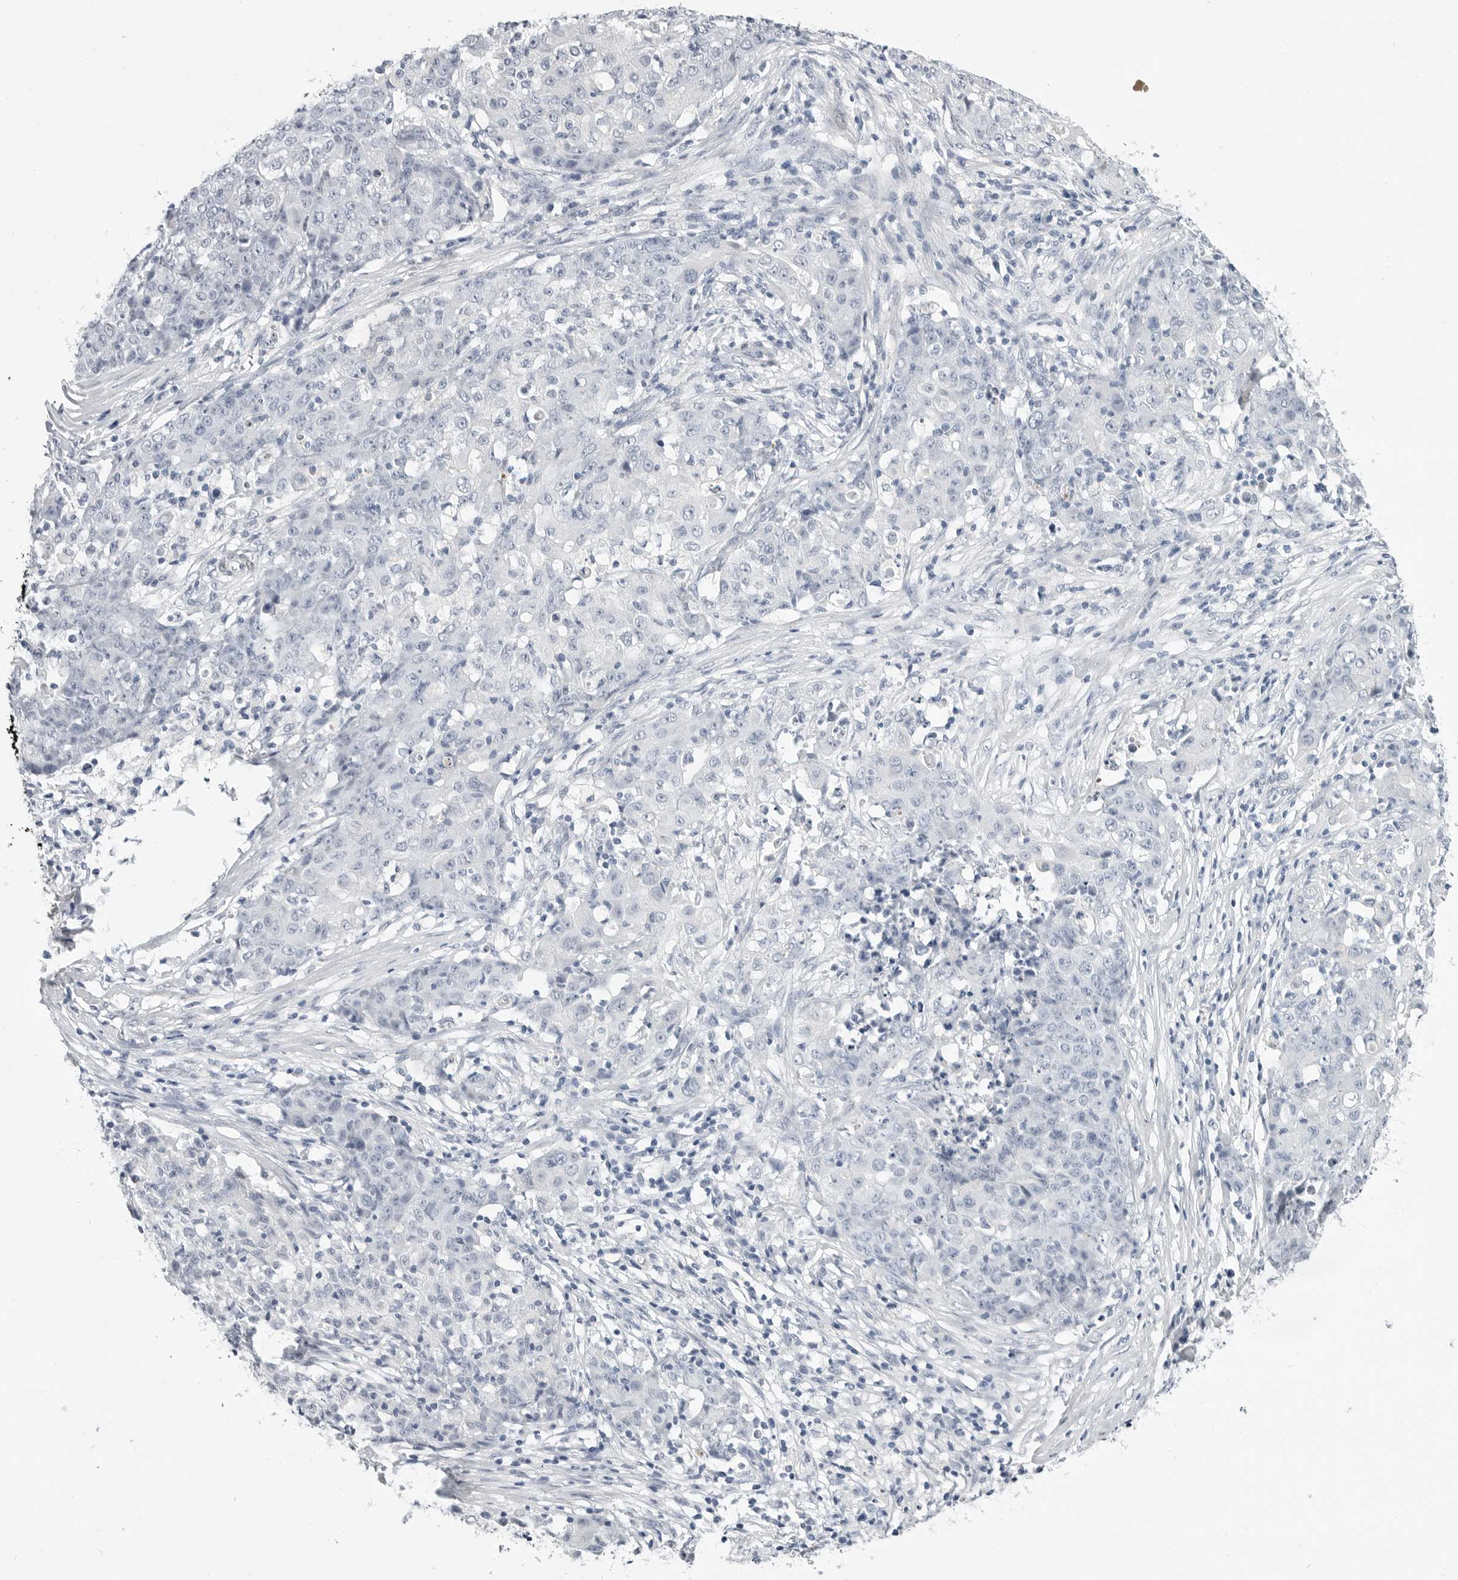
{"staining": {"intensity": "negative", "quantity": "none", "location": "none"}, "tissue": "ovarian cancer", "cell_type": "Tumor cells", "image_type": "cancer", "snomed": [{"axis": "morphology", "description": "Carcinoma, endometroid"}, {"axis": "topography", "description": "Ovary"}], "caption": "Tumor cells are negative for brown protein staining in ovarian endometroid carcinoma.", "gene": "PLN", "patient": {"sex": "female", "age": 42}}